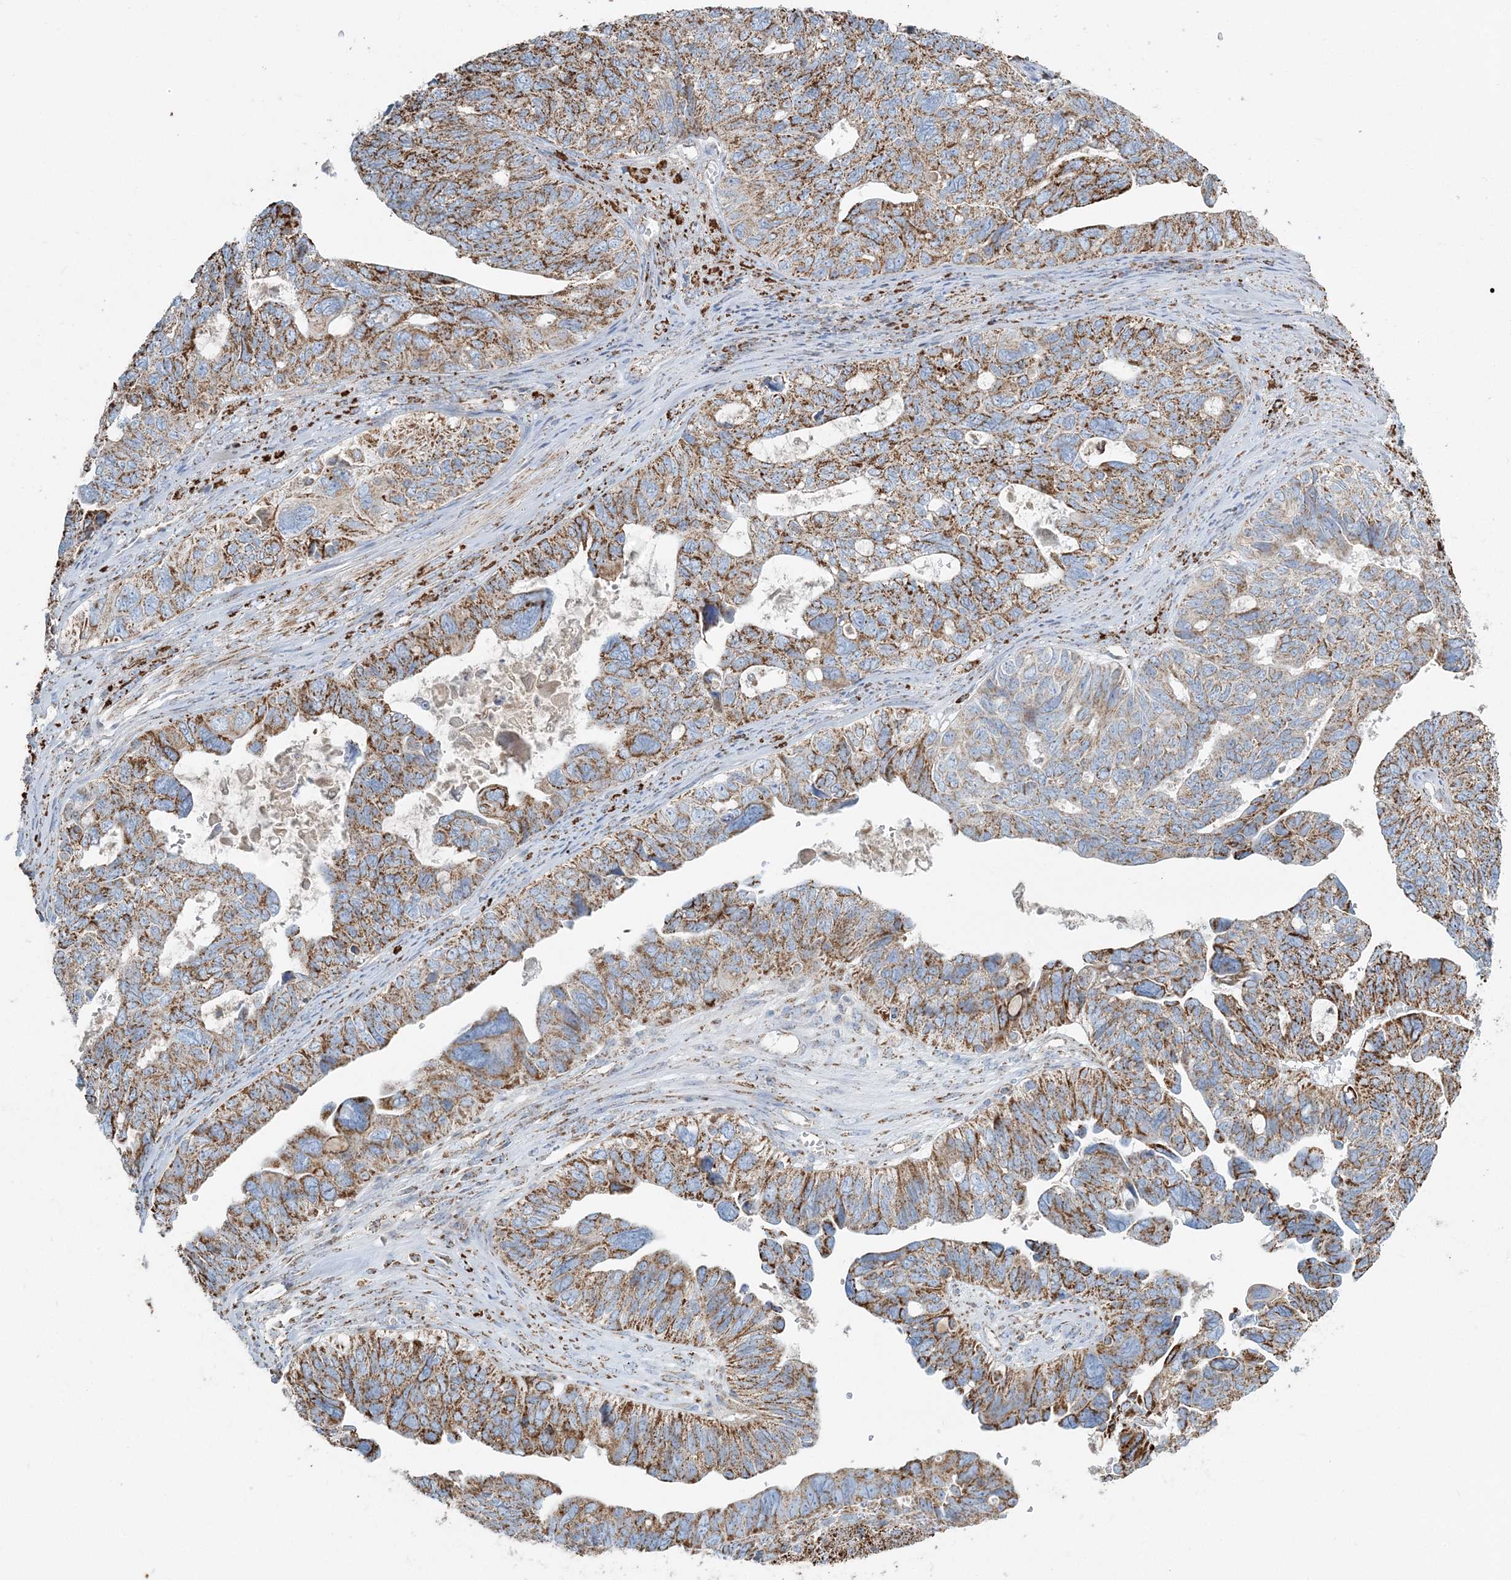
{"staining": {"intensity": "strong", "quantity": ">75%", "location": "cytoplasmic/membranous"}, "tissue": "ovarian cancer", "cell_type": "Tumor cells", "image_type": "cancer", "snomed": [{"axis": "morphology", "description": "Cystadenocarcinoma, serous, NOS"}, {"axis": "topography", "description": "Ovary"}], "caption": "Protein expression analysis of ovarian cancer exhibits strong cytoplasmic/membranous expression in about >75% of tumor cells. Nuclei are stained in blue.", "gene": "RAB11FIP3", "patient": {"sex": "female", "age": 79}}